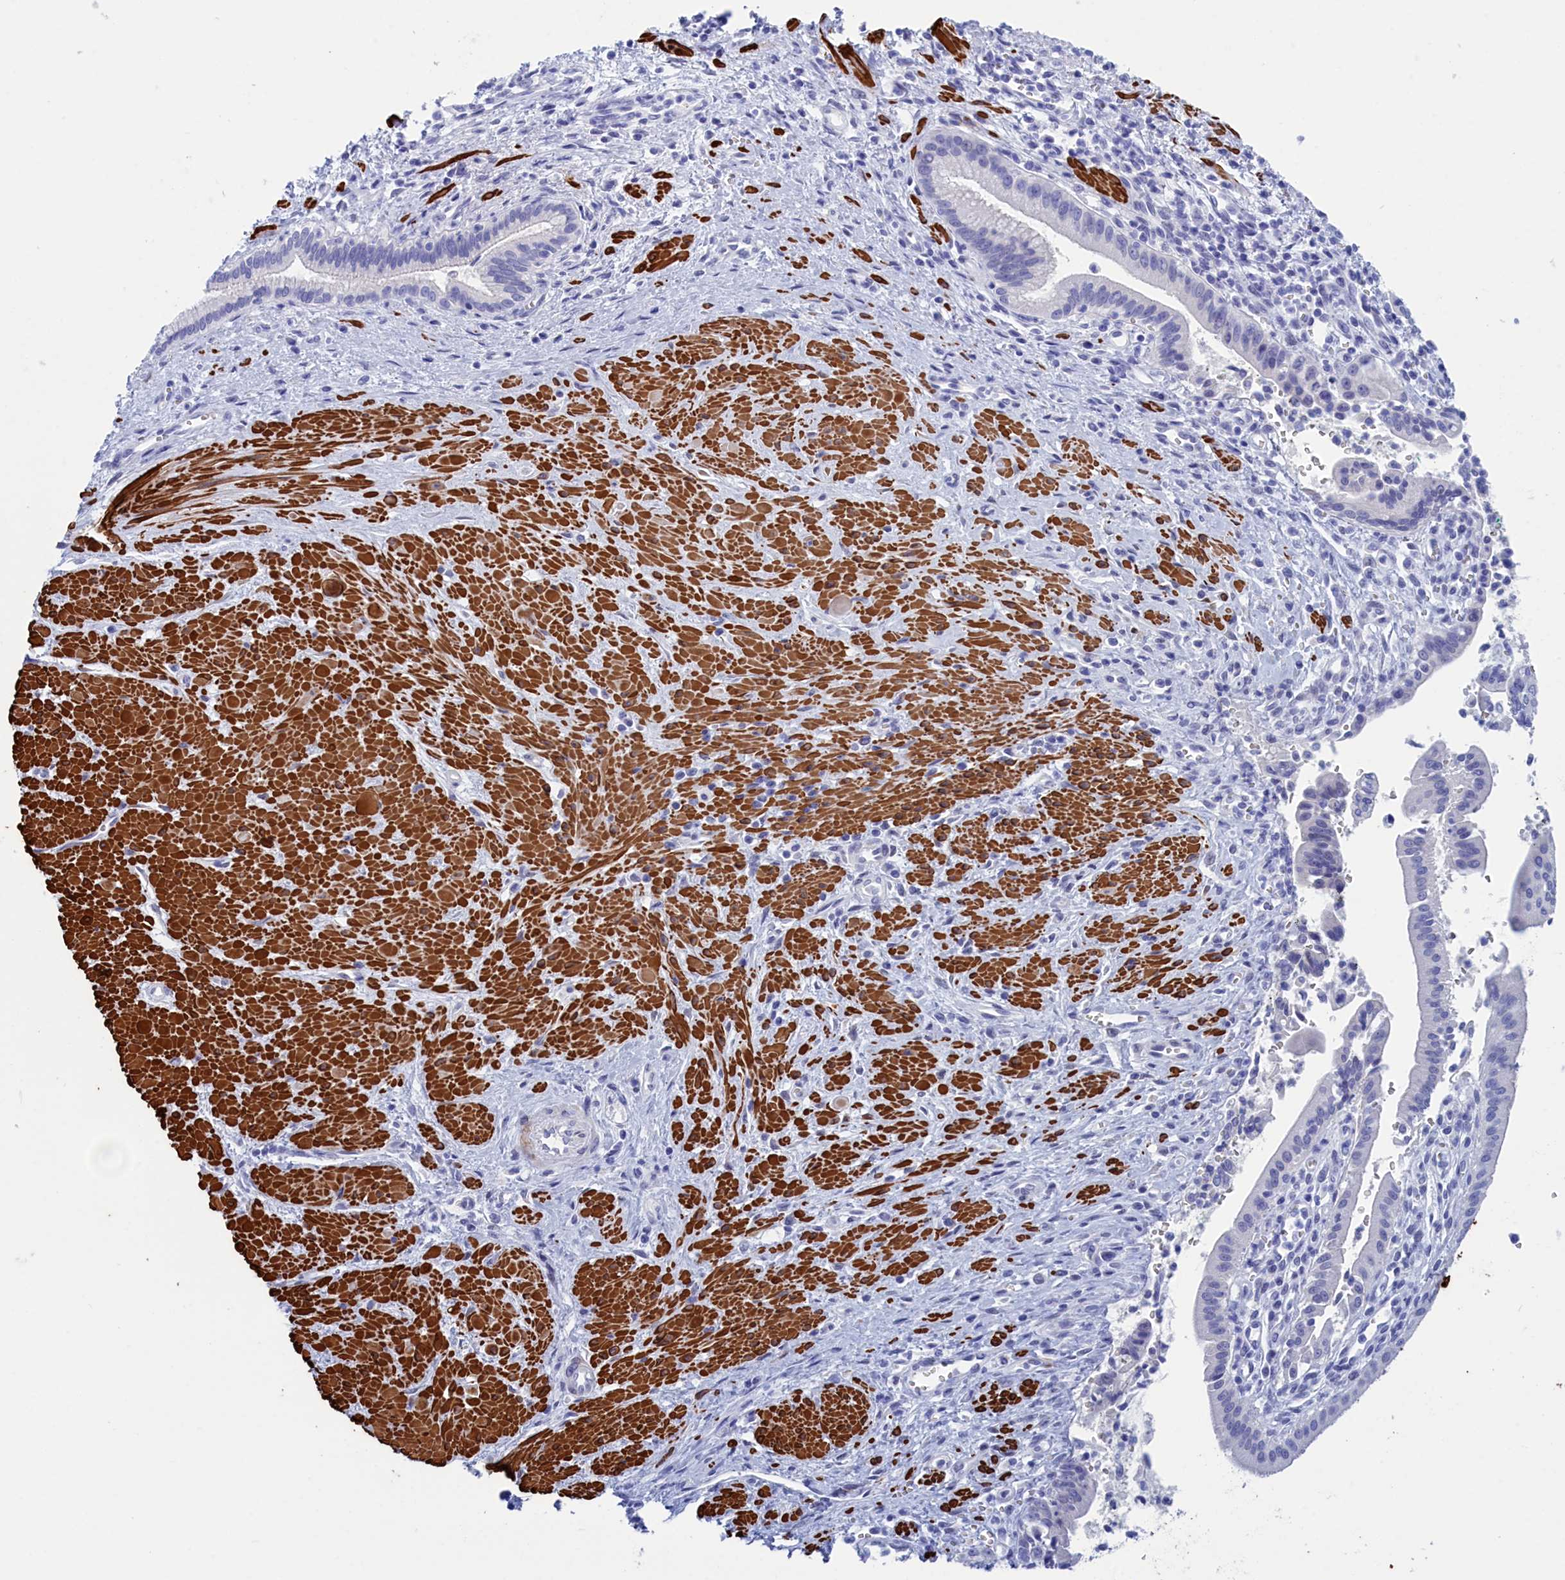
{"staining": {"intensity": "negative", "quantity": "none", "location": "none"}, "tissue": "pancreatic cancer", "cell_type": "Tumor cells", "image_type": "cancer", "snomed": [{"axis": "morphology", "description": "Adenocarcinoma, NOS"}, {"axis": "topography", "description": "Pancreas"}], "caption": "Human pancreatic cancer stained for a protein using immunohistochemistry exhibits no expression in tumor cells.", "gene": "WDR83", "patient": {"sex": "male", "age": 78}}